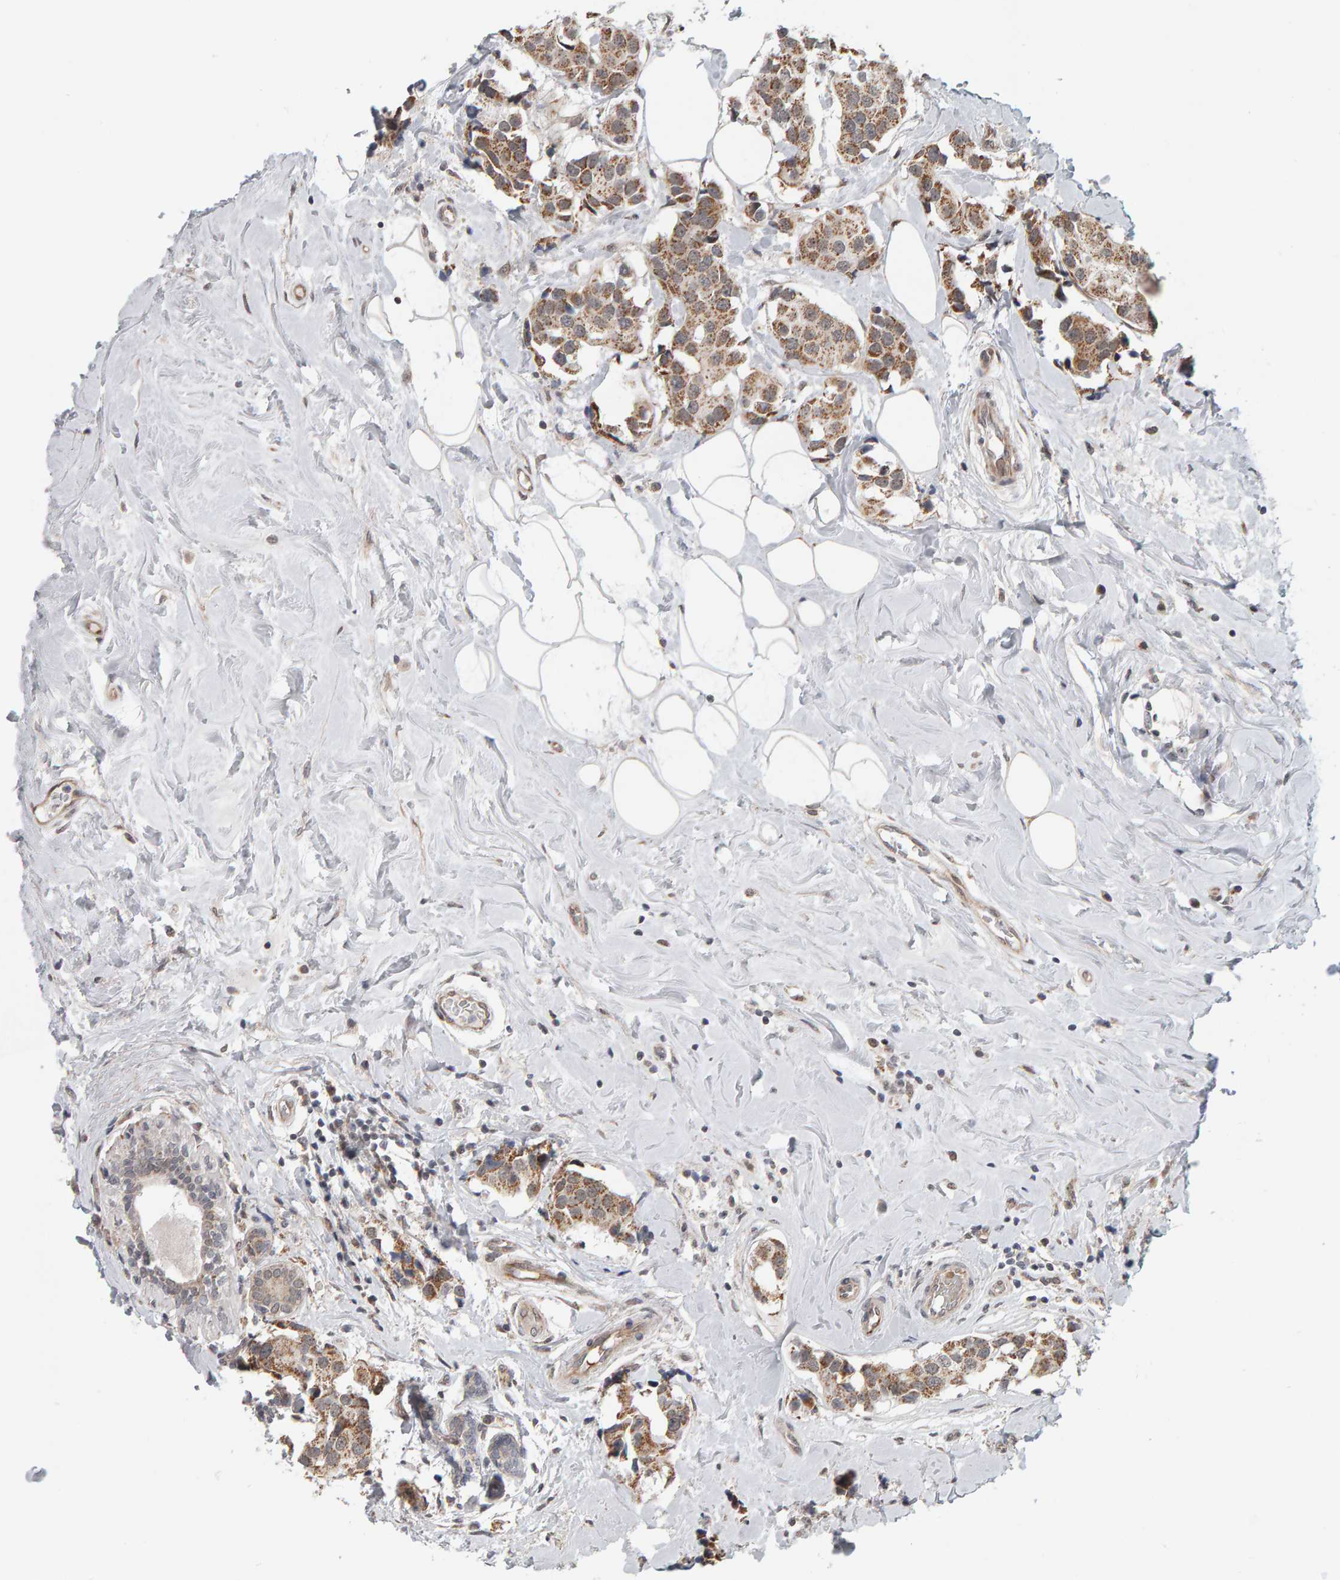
{"staining": {"intensity": "moderate", "quantity": ">75%", "location": "cytoplasmic/membranous"}, "tissue": "breast cancer", "cell_type": "Tumor cells", "image_type": "cancer", "snomed": [{"axis": "morphology", "description": "Normal tissue, NOS"}, {"axis": "morphology", "description": "Duct carcinoma"}, {"axis": "topography", "description": "Breast"}], "caption": "A brown stain labels moderate cytoplasmic/membranous positivity of a protein in human intraductal carcinoma (breast) tumor cells.", "gene": "DAP3", "patient": {"sex": "female", "age": 39}}